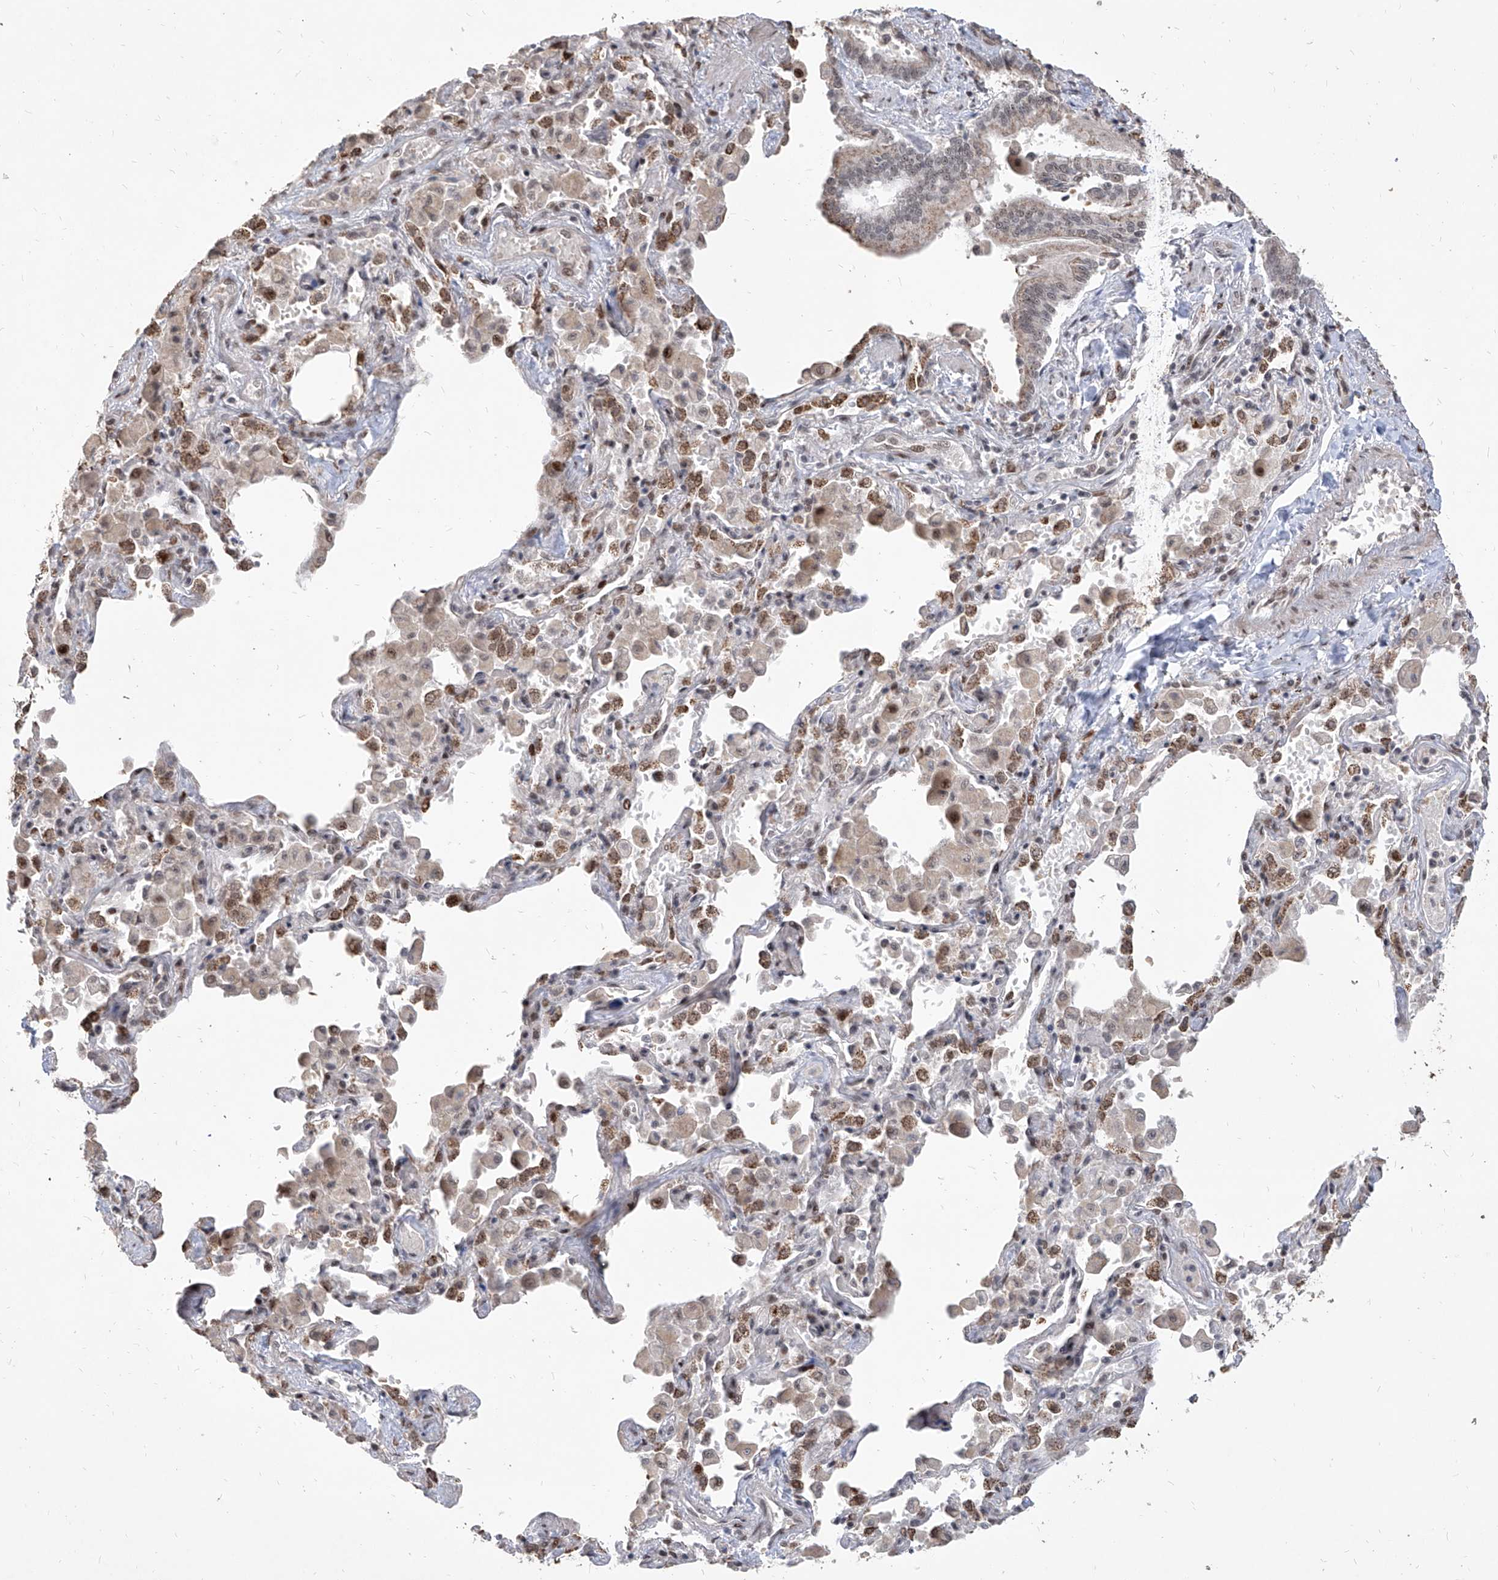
{"staining": {"intensity": "moderate", "quantity": "25%-75%", "location": "cytoplasmic/membranous,nuclear"}, "tissue": "bronchus", "cell_type": "Respiratory epithelial cells", "image_type": "normal", "snomed": [{"axis": "morphology", "description": "Normal tissue, NOS"}, {"axis": "morphology", "description": "Inflammation, NOS"}, {"axis": "topography", "description": "Lung"}], "caption": "About 25%-75% of respiratory epithelial cells in benign human bronchus show moderate cytoplasmic/membranous,nuclear protein expression as visualized by brown immunohistochemical staining.", "gene": "IRF2", "patient": {"sex": "female", "age": 46}}